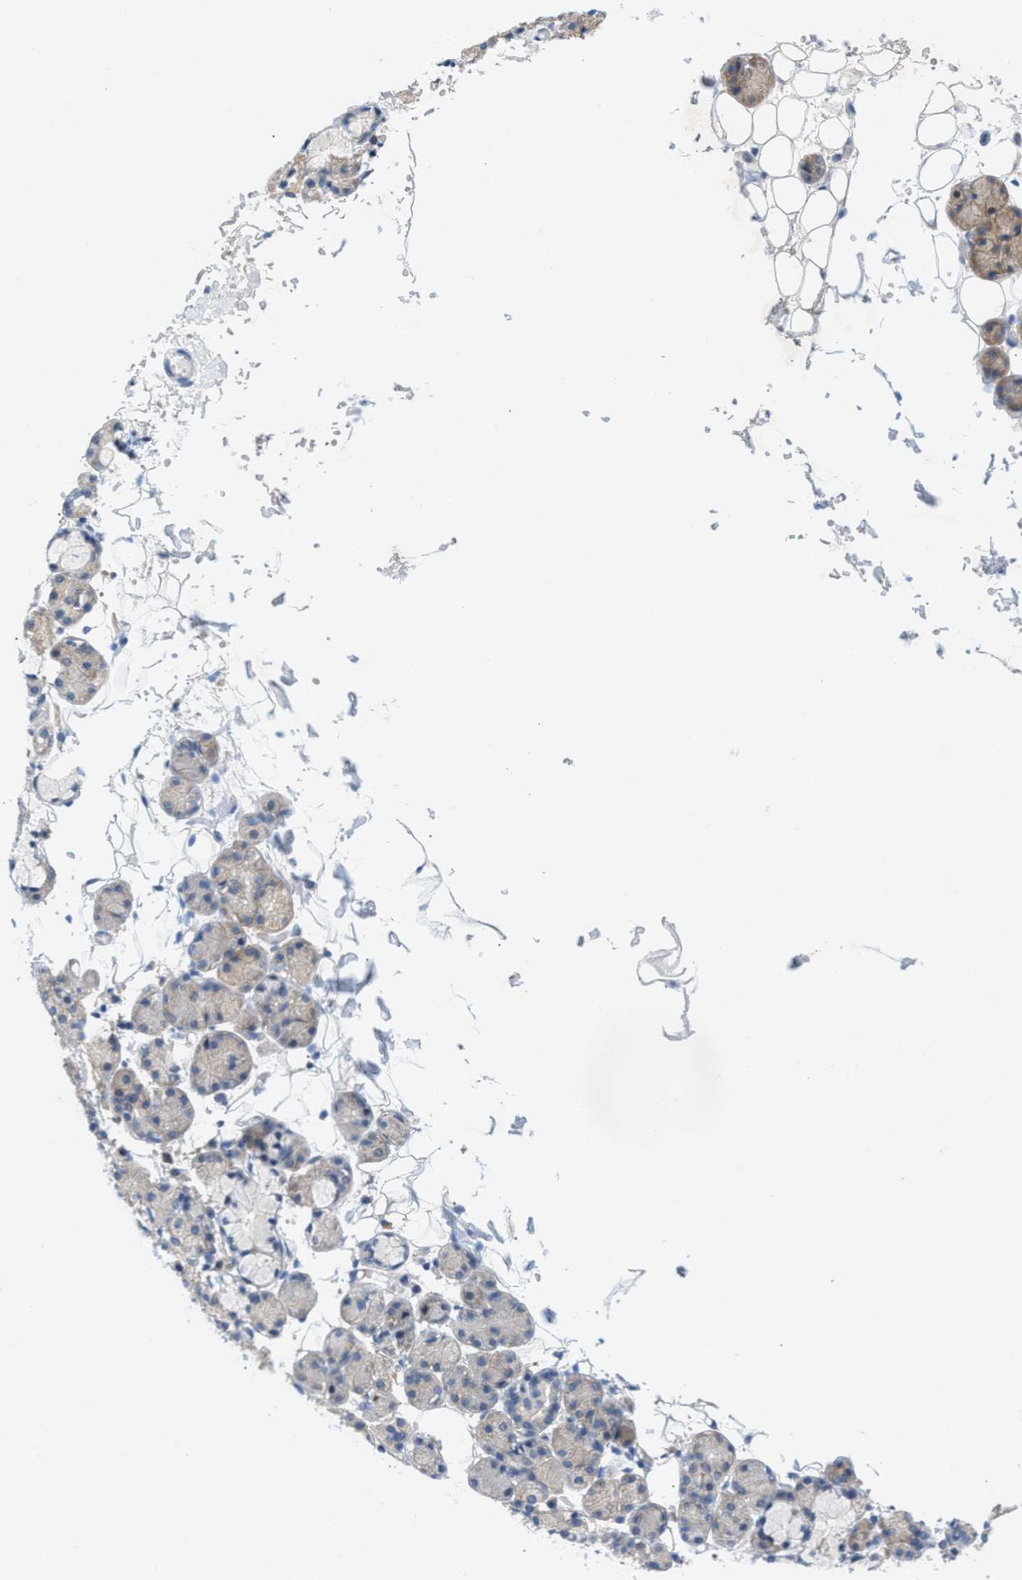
{"staining": {"intensity": "weak", "quantity": "25%-75%", "location": "cytoplasmic/membranous"}, "tissue": "salivary gland", "cell_type": "Glandular cells", "image_type": "normal", "snomed": [{"axis": "morphology", "description": "Normal tissue, NOS"}, {"axis": "topography", "description": "Salivary gland"}], "caption": "Immunohistochemical staining of unremarkable salivary gland exhibits weak cytoplasmic/membranous protein staining in about 25%-75% of glandular cells.", "gene": "WIPI2", "patient": {"sex": "male", "age": 63}}